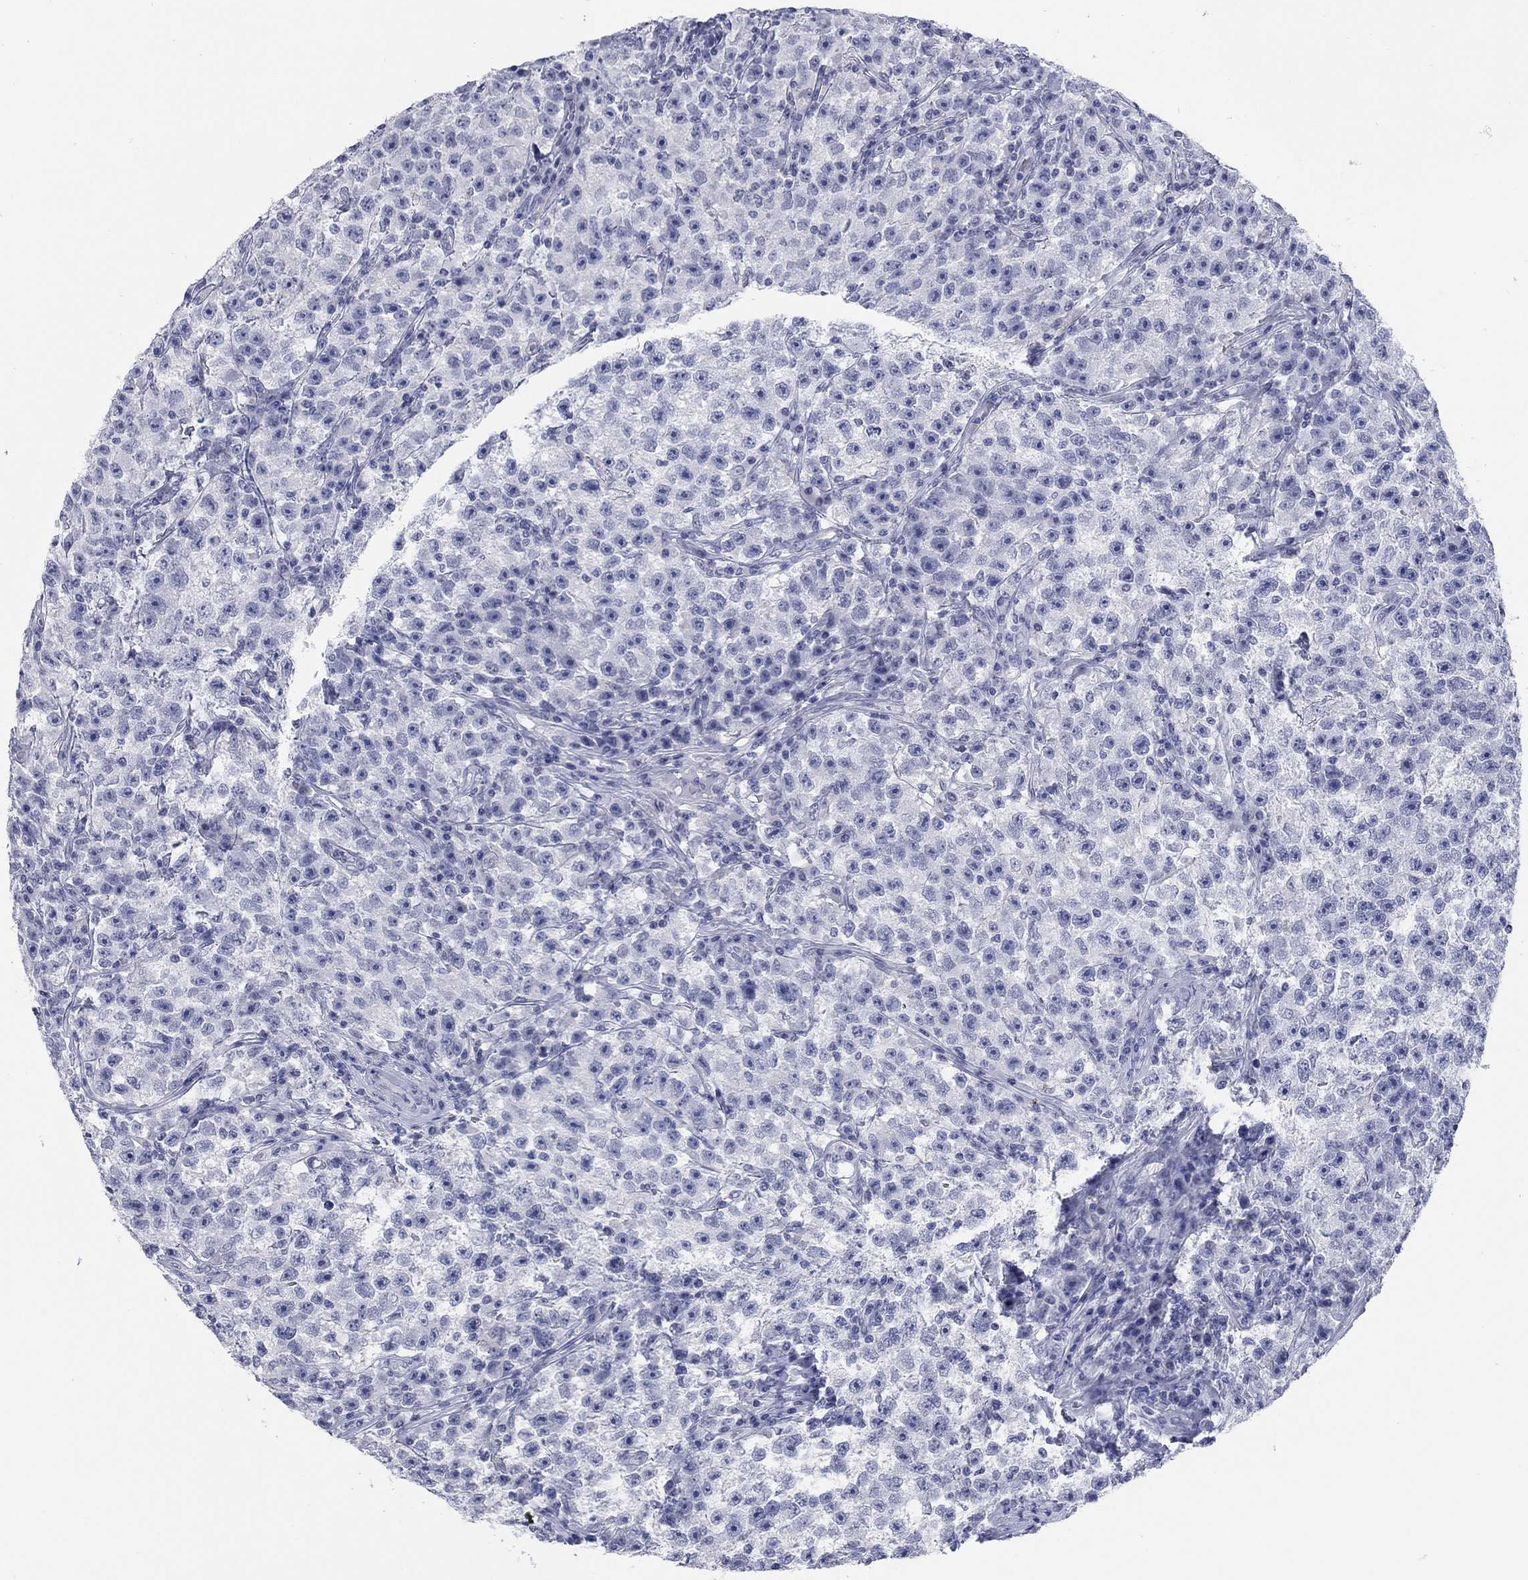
{"staining": {"intensity": "negative", "quantity": "none", "location": "none"}, "tissue": "testis cancer", "cell_type": "Tumor cells", "image_type": "cancer", "snomed": [{"axis": "morphology", "description": "Seminoma, NOS"}, {"axis": "topography", "description": "Testis"}], "caption": "IHC of seminoma (testis) displays no staining in tumor cells.", "gene": "ATP6V1G2", "patient": {"sex": "male", "age": 22}}